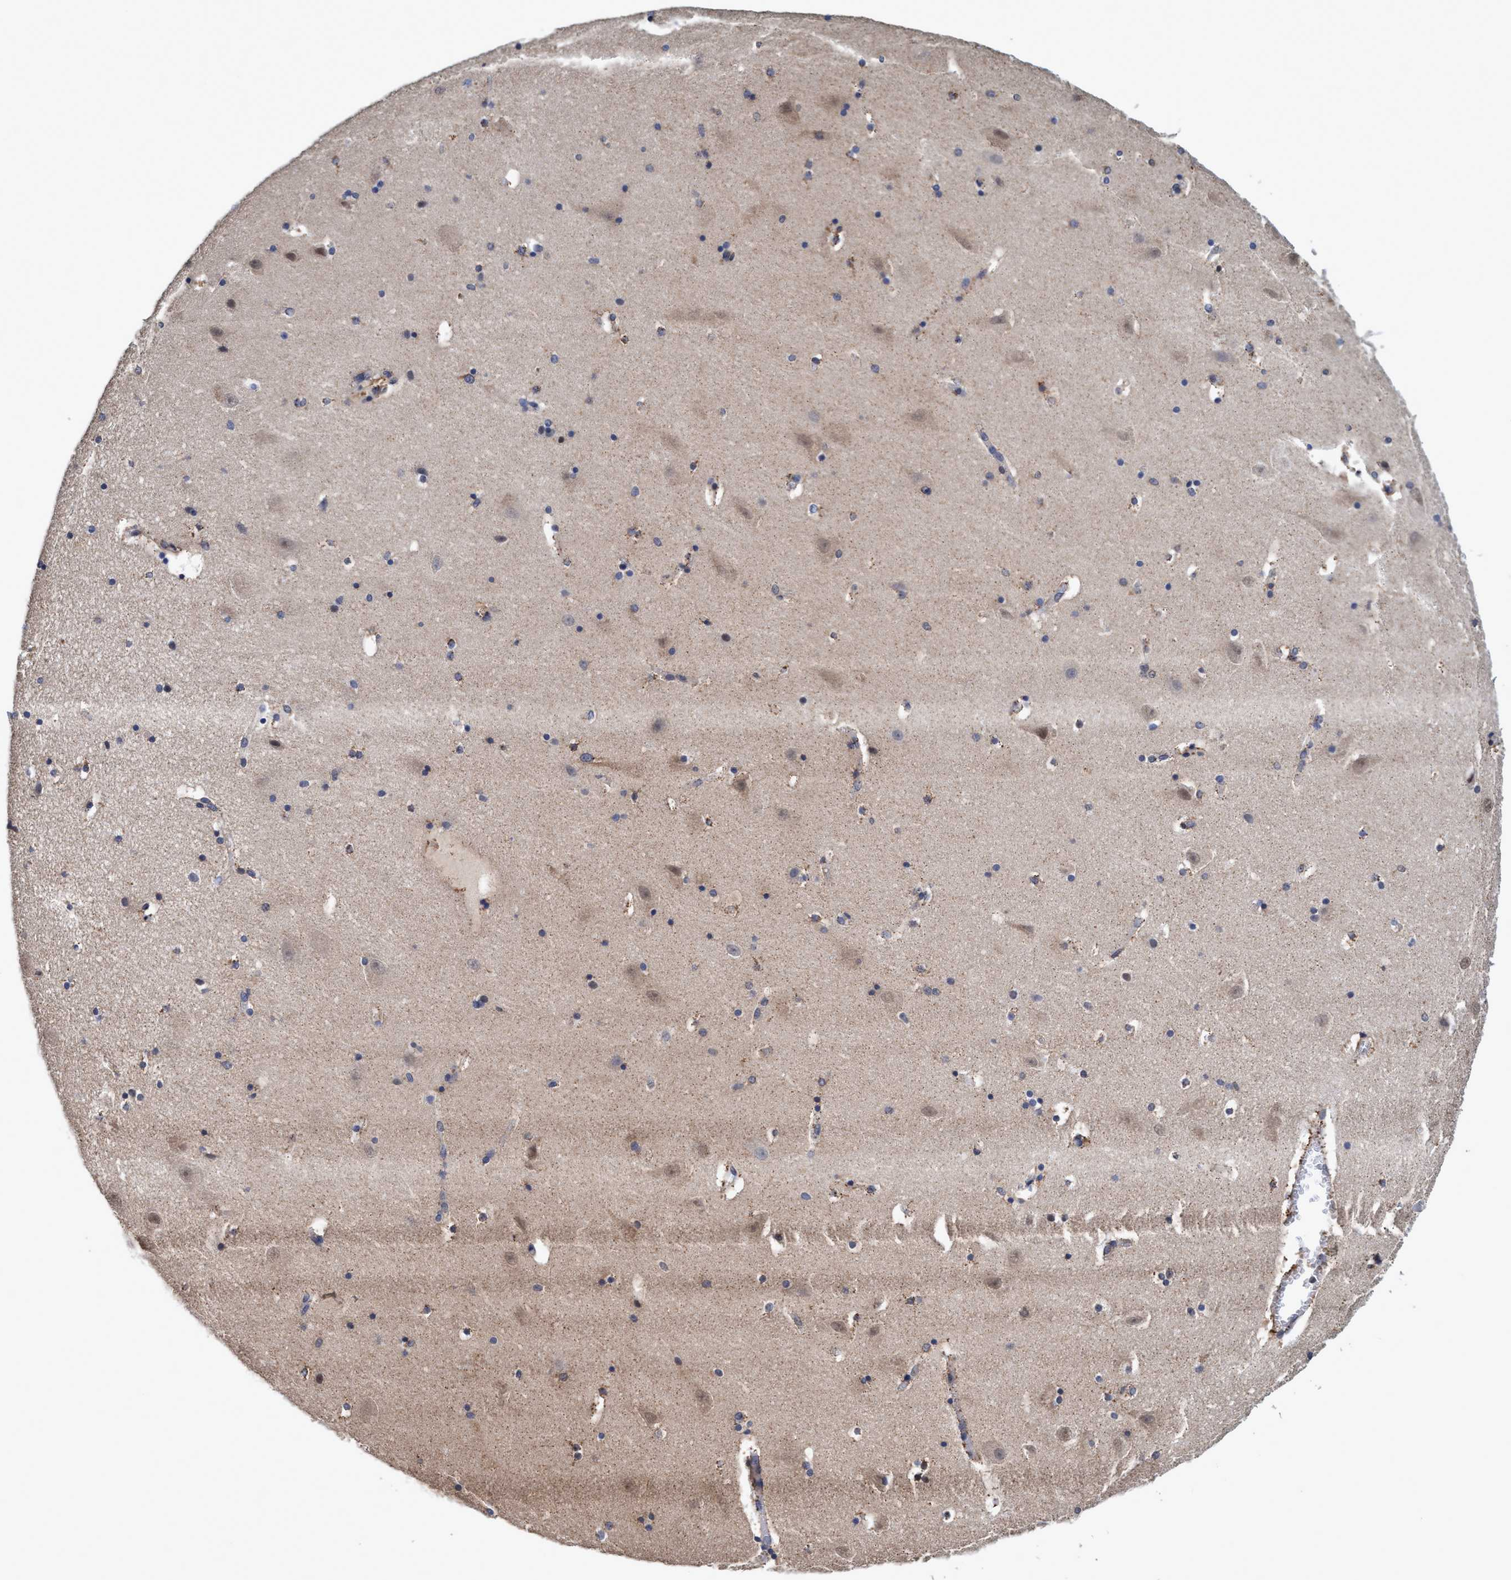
{"staining": {"intensity": "weak", "quantity": "25%-75%", "location": "cytoplasmic/membranous"}, "tissue": "hippocampus", "cell_type": "Glial cells", "image_type": "normal", "snomed": [{"axis": "morphology", "description": "Normal tissue, NOS"}, {"axis": "topography", "description": "Hippocampus"}], "caption": "Normal hippocampus demonstrates weak cytoplasmic/membranous expression in approximately 25%-75% of glial cells.", "gene": "CALCOCO2", "patient": {"sex": "male", "age": 45}}